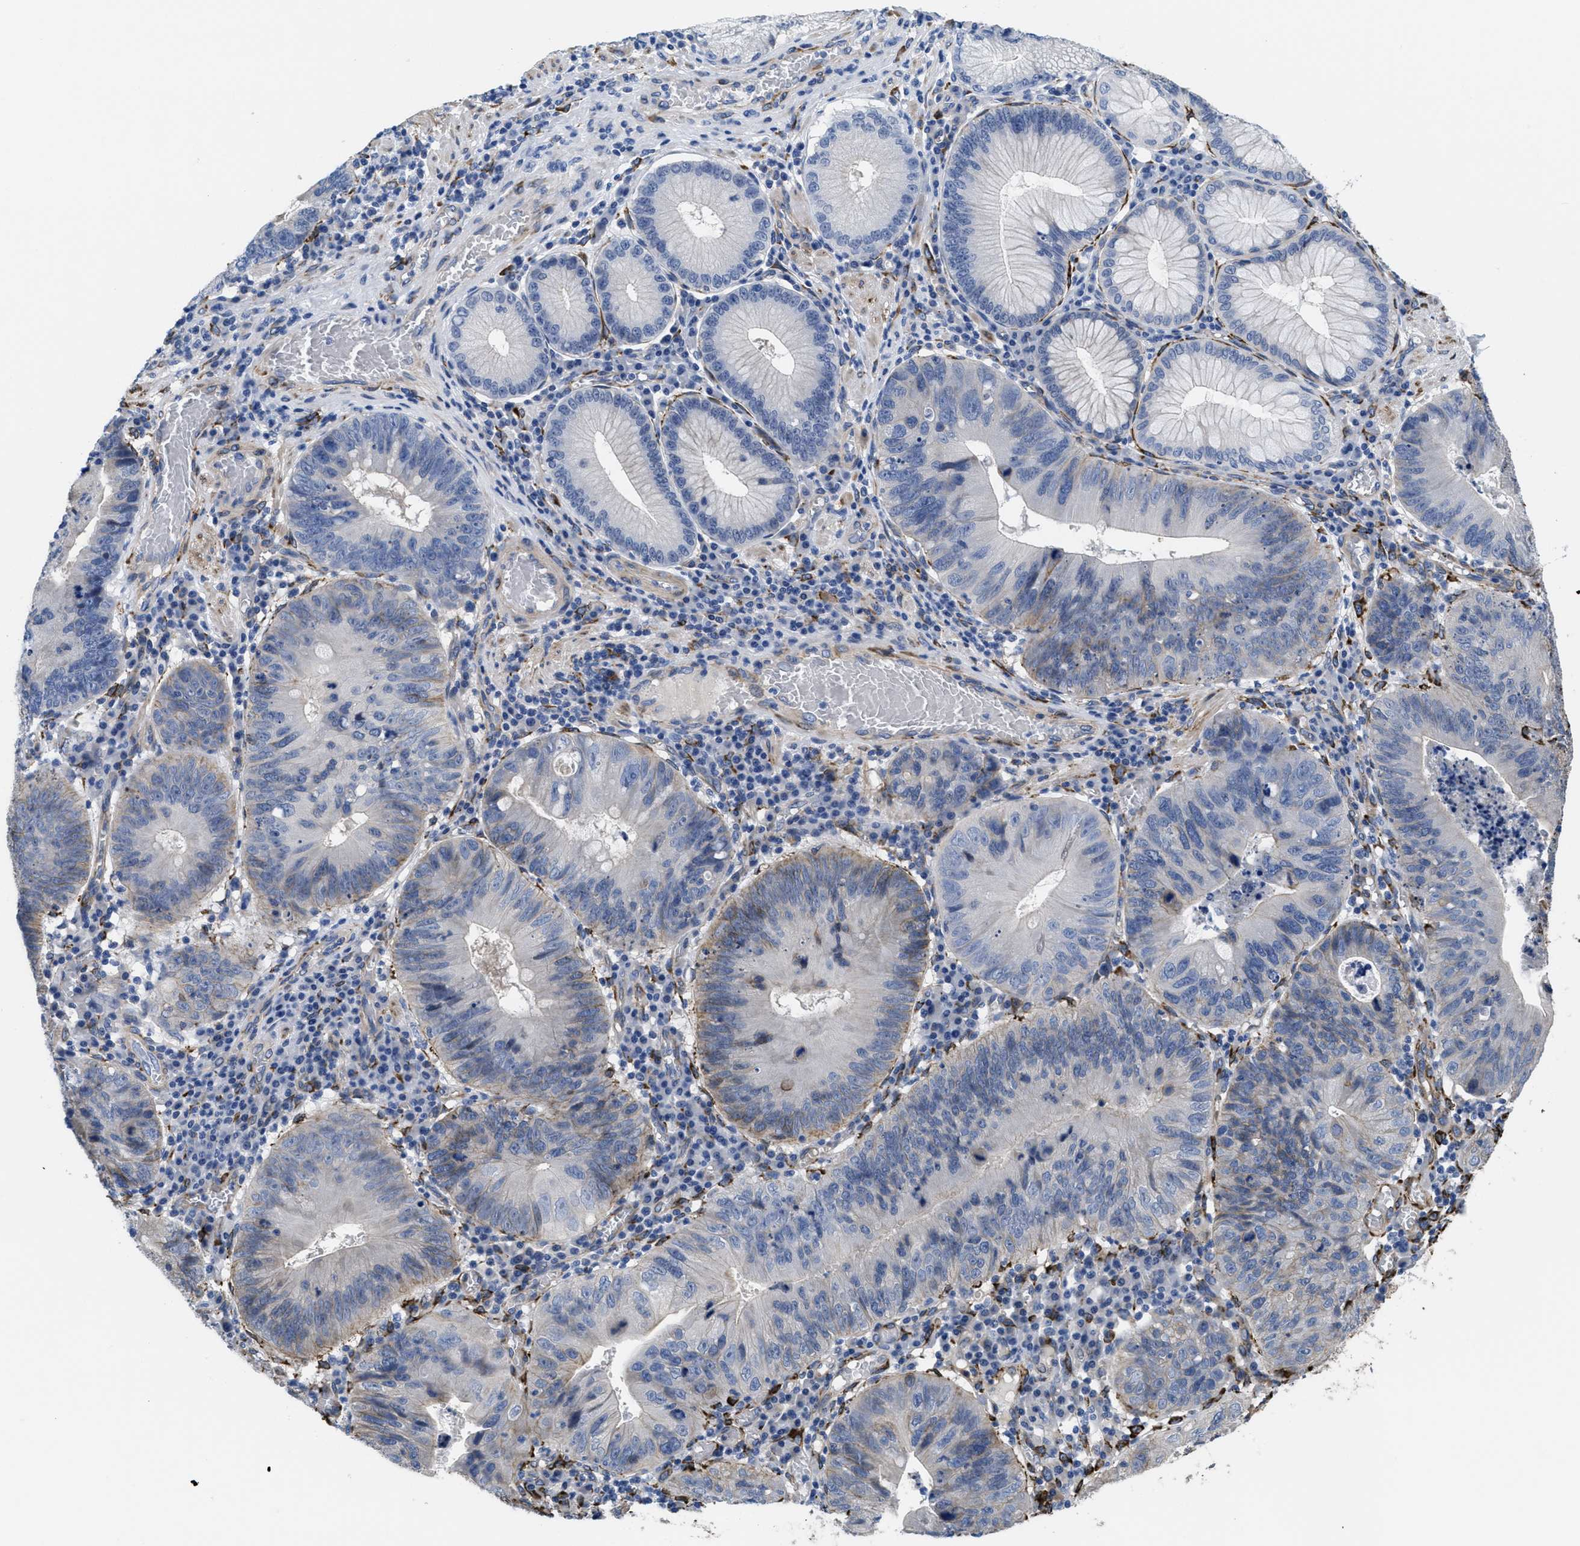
{"staining": {"intensity": "negative", "quantity": "none", "location": "none"}, "tissue": "stomach cancer", "cell_type": "Tumor cells", "image_type": "cancer", "snomed": [{"axis": "morphology", "description": "Adenocarcinoma, NOS"}, {"axis": "topography", "description": "Stomach"}], "caption": "A micrograph of adenocarcinoma (stomach) stained for a protein reveals no brown staining in tumor cells.", "gene": "SQLE", "patient": {"sex": "male", "age": 59}}